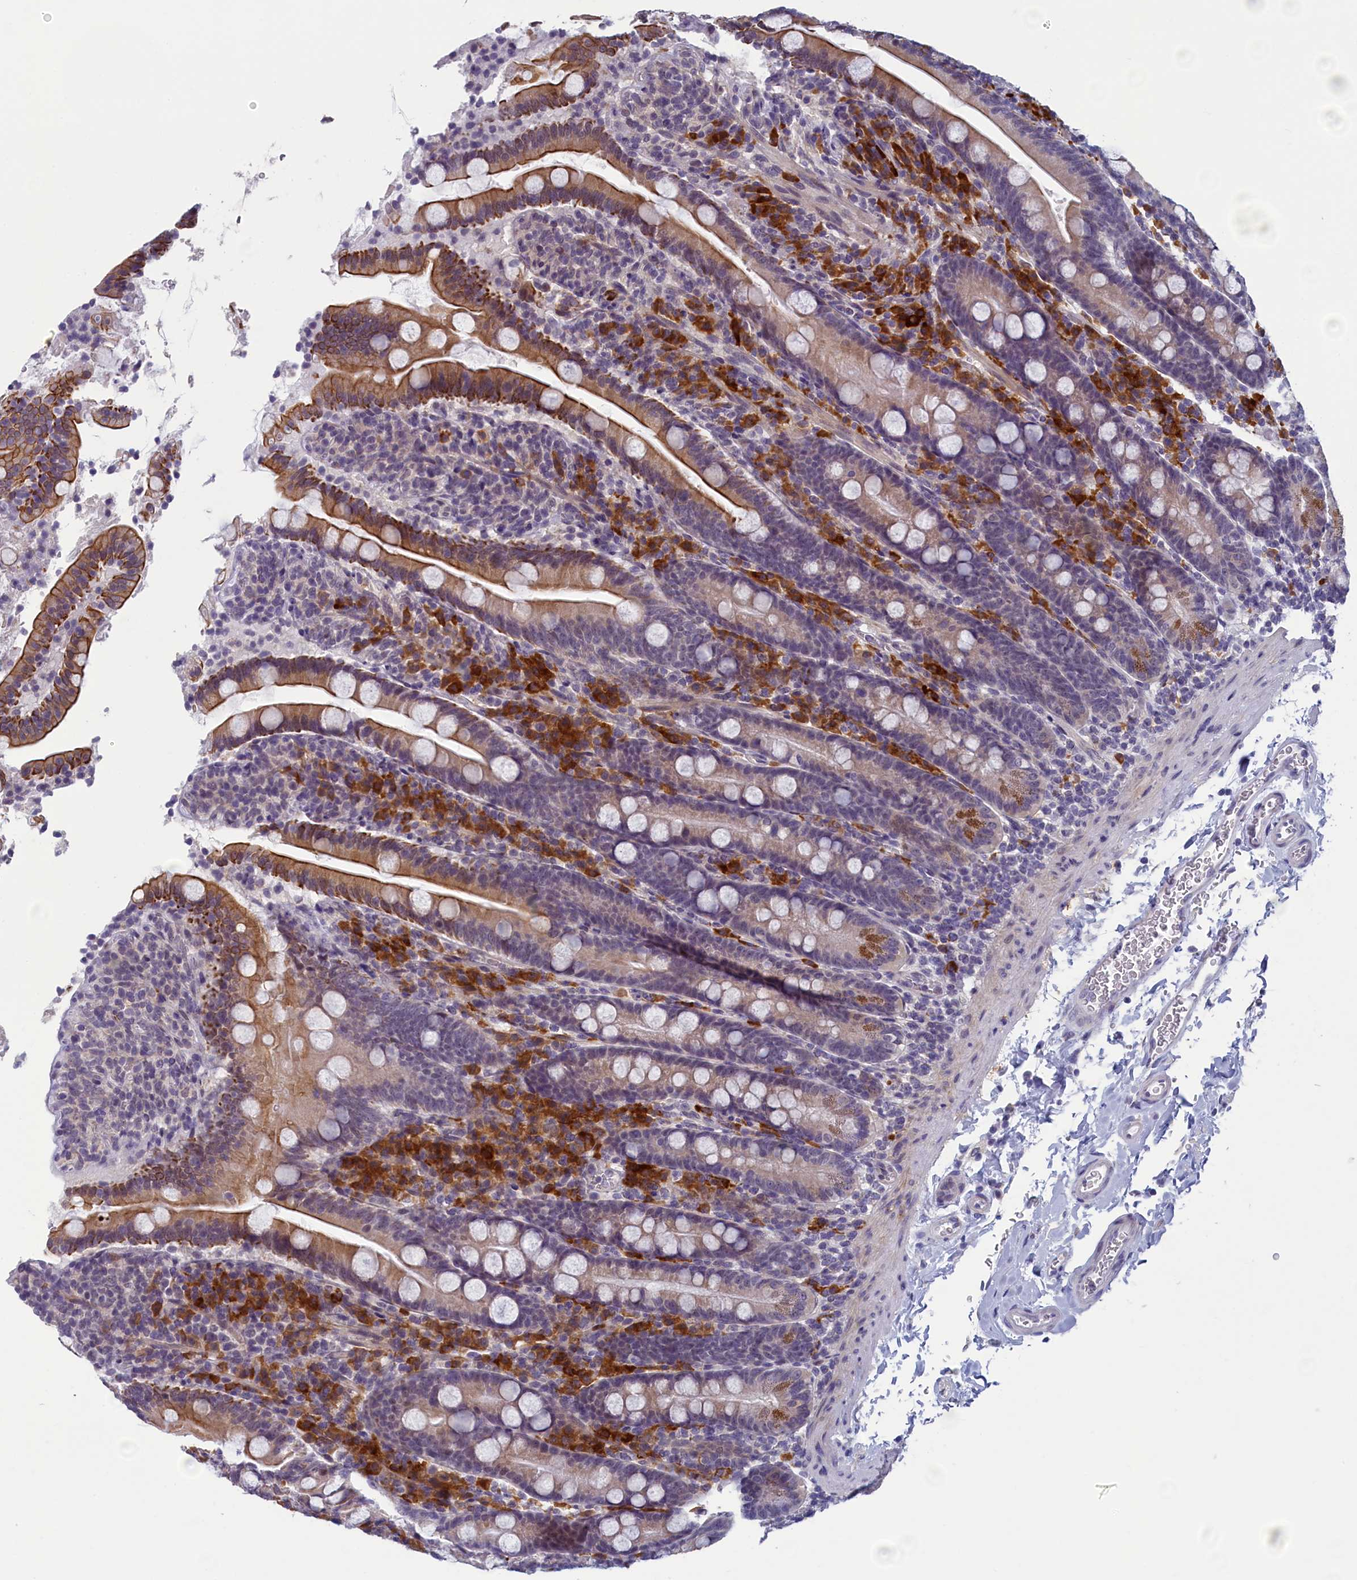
{"staining": {"intensity": "moderate", "quantity": ">75%", "location": "cytoplasmic/membranous"}, "tissue": "duodenum", "cell_type": "Glandular cells", "image_type": "normal", "snomed": [{"axis": "morphology", "description": "Normal tissue, NOS"}, {"axis": "topography", "description": "Duodenum"}], "caption": "A histopathology image of duodenum stained for a protein exhibits moderate cytoplasmic/membranous brown staining in glandular cells.", "gene": "CNEP1R1", "patient": {"sex": "male", "age": 35}}